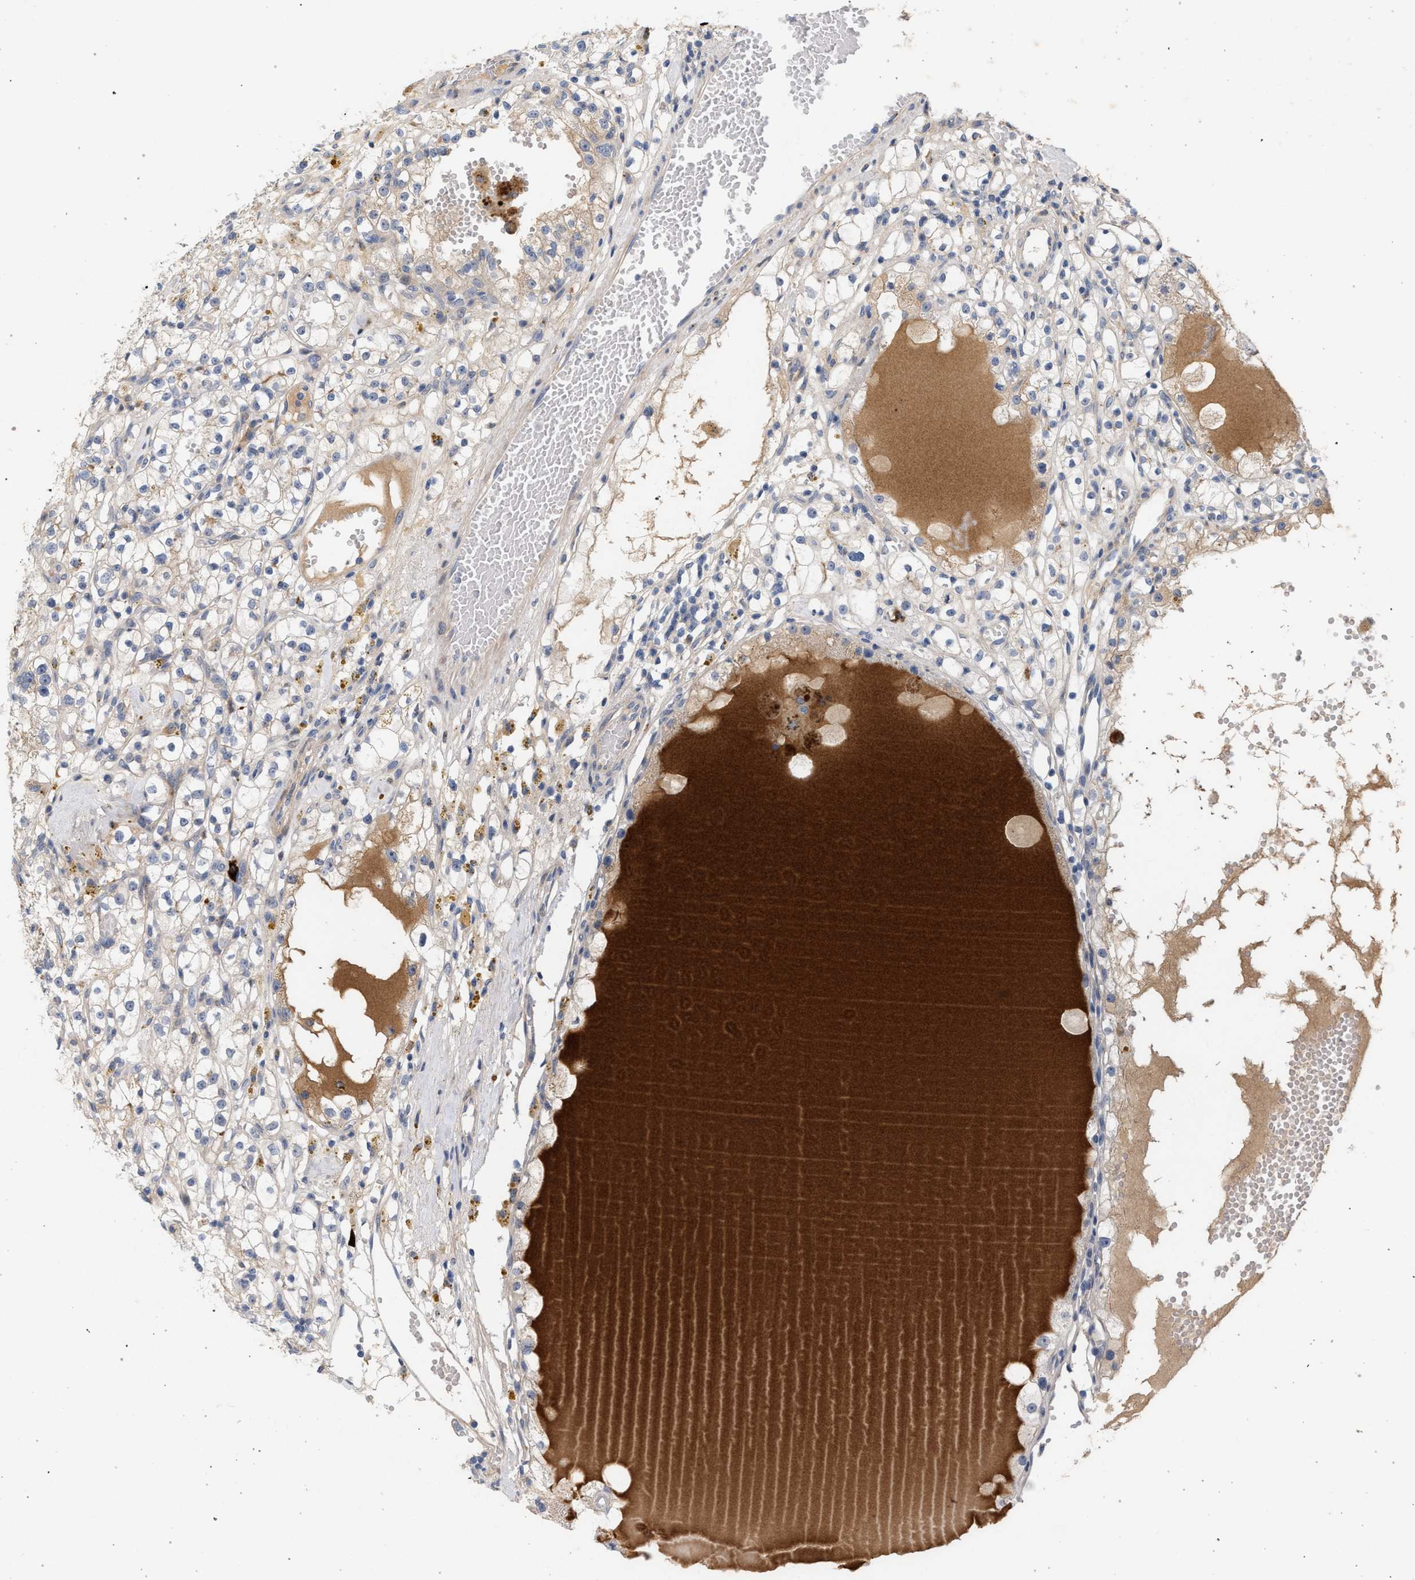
{"staining": {"intensity": "weak", "quantity": "<25%", "location": "cytoplasmic/membranous"}, "tissue": "renal cancer", "cell_type": "Tumor cells", "image_type": "cancer", "snomed": [{"axis": "morphology", "description": "Adenocarcinoma, NOS"}, {"axis": "topography", "description": "Kidney"}], "caption": "Renal adenocarcinoma was stained to show a protein in brown. There is no significant staining in tumor cells.", "gene": "MAMDC2", "patient": {"sex": "male", "age": 56}}